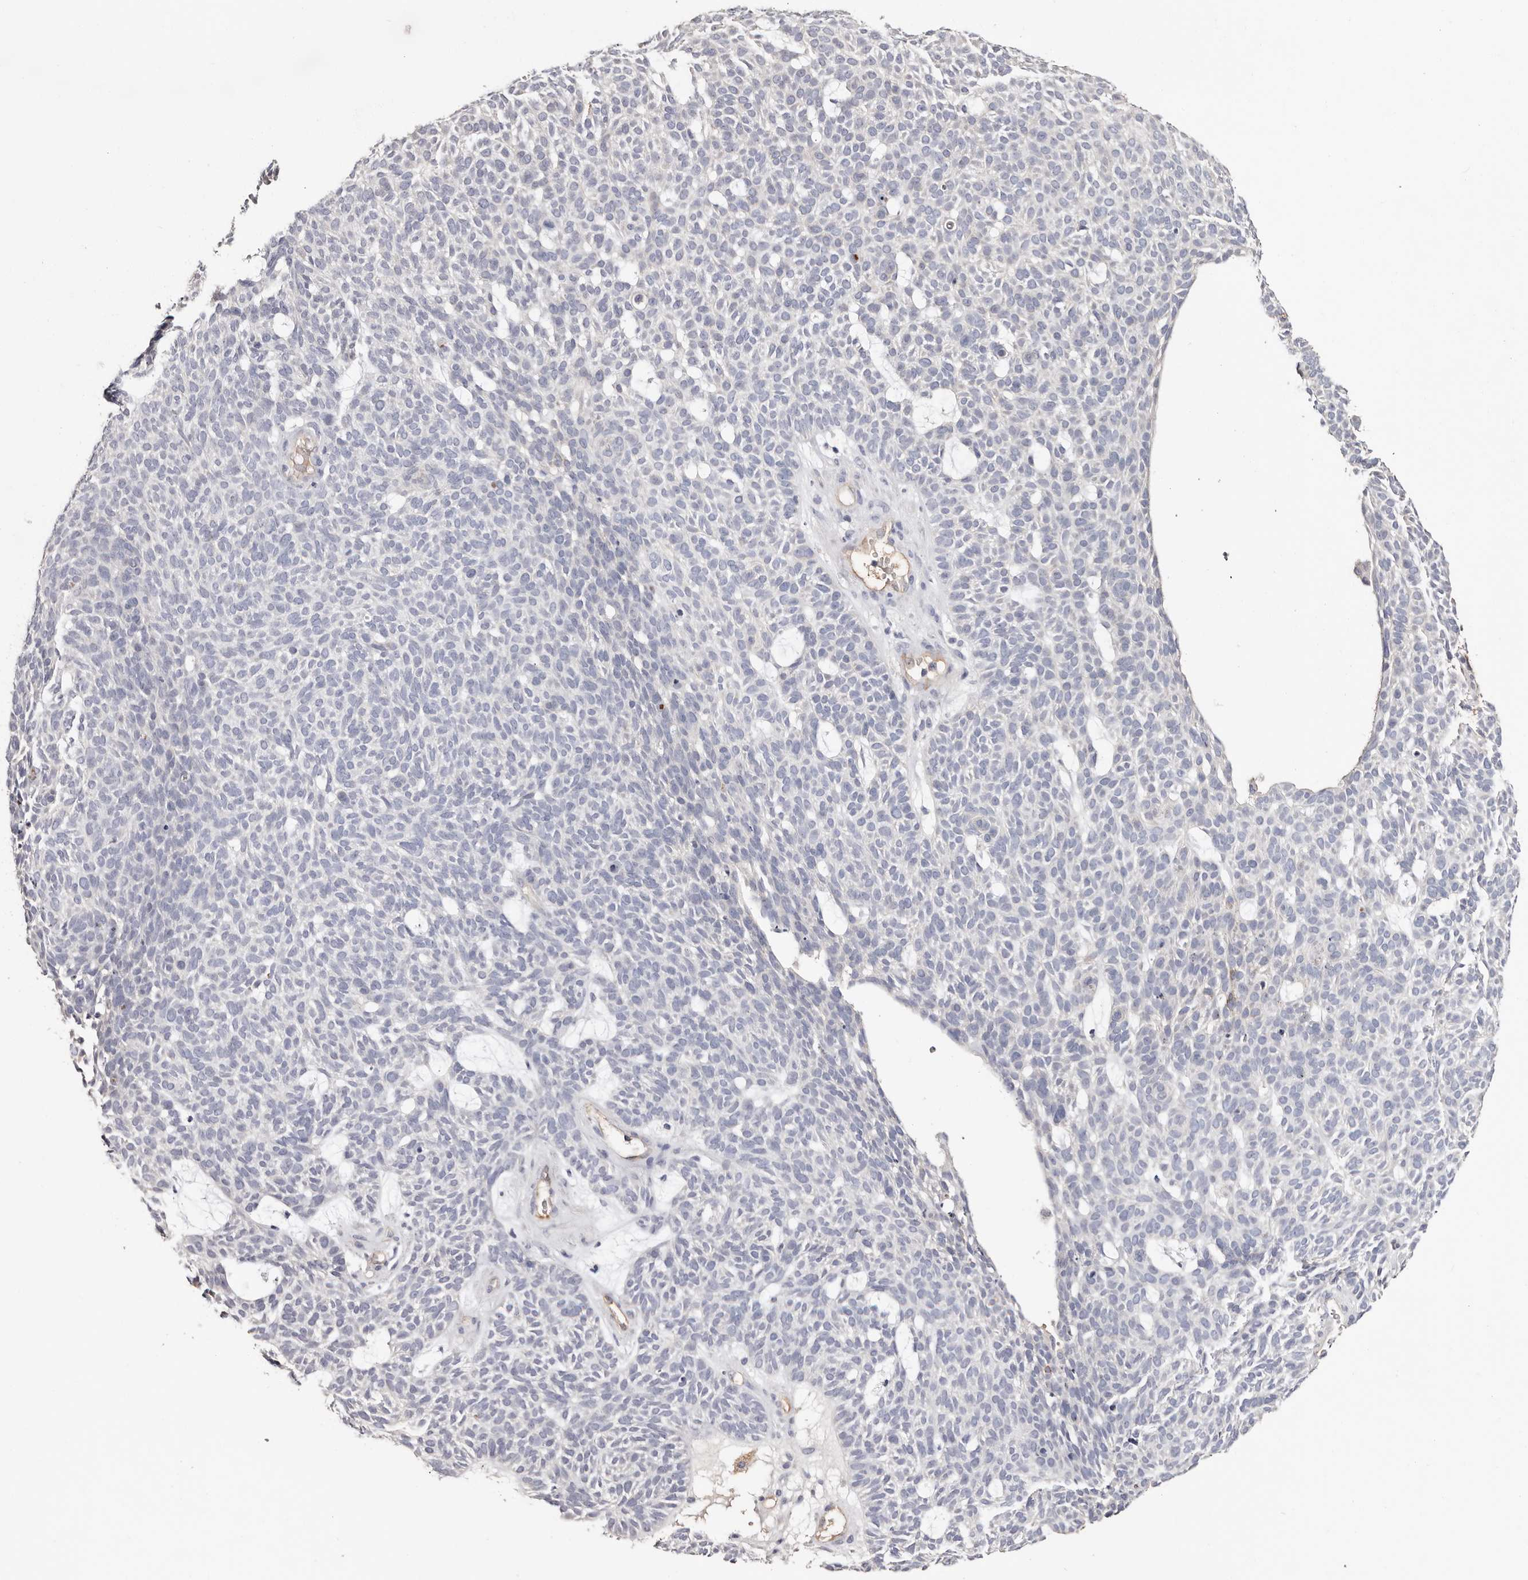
{"staining": {"intensity": "negative", "quantity": "none", "location": "none"}, "tissue": "skin cancer", "cell_type": "Tumor cells", "image_type": "cancer", "snomed": [{"axis": "morphology", "description": "Squamous cell carcinoma, NOS"}, {"axis": "topography", "description": "Skin"}], "caption": "Immunohistochemistry (IHC) image of neoplastic tissue: skin squamous cell carcinoma stained with DAB shows no significant protein staining in tumor cells.", "gene": "TGM2", "patient": {"sex": "female", "age": 90}}